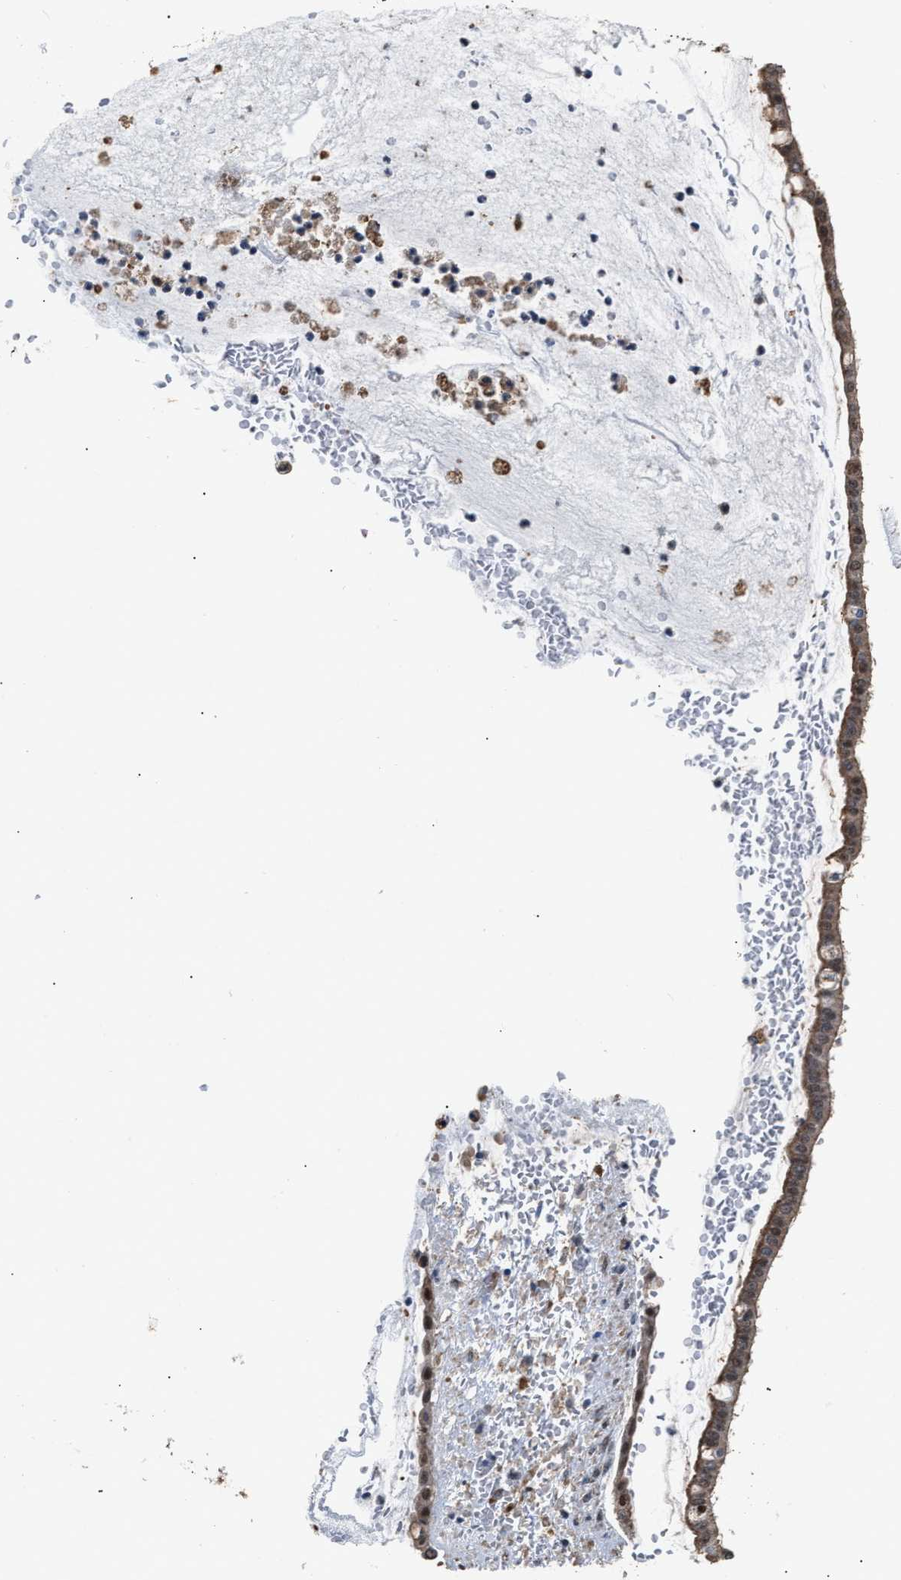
{"staining": {"intensity": "weak", "quantity": ">75%", "location": "cytoplasmic/membranous"}, "tissue": "ovarian cancer", "cell_type": "Tumor cells", "image_type": "cancer", "snomed": [{"axis": "morphology", "description": "Cystadenocarcinoma, mucinous, NOS"}, {"axis": "topography", "description": "Ovary"}], "caption": "About >75% of tumor cells in human mucinous cystadenocarcinoma (ovarian) exhibit weak cytoplasmic/membranous protein positivity as visualized by brown immunohistochemical staining.", "gene": "NSUN5", "patient": {"sex": "female", "age": 73}}